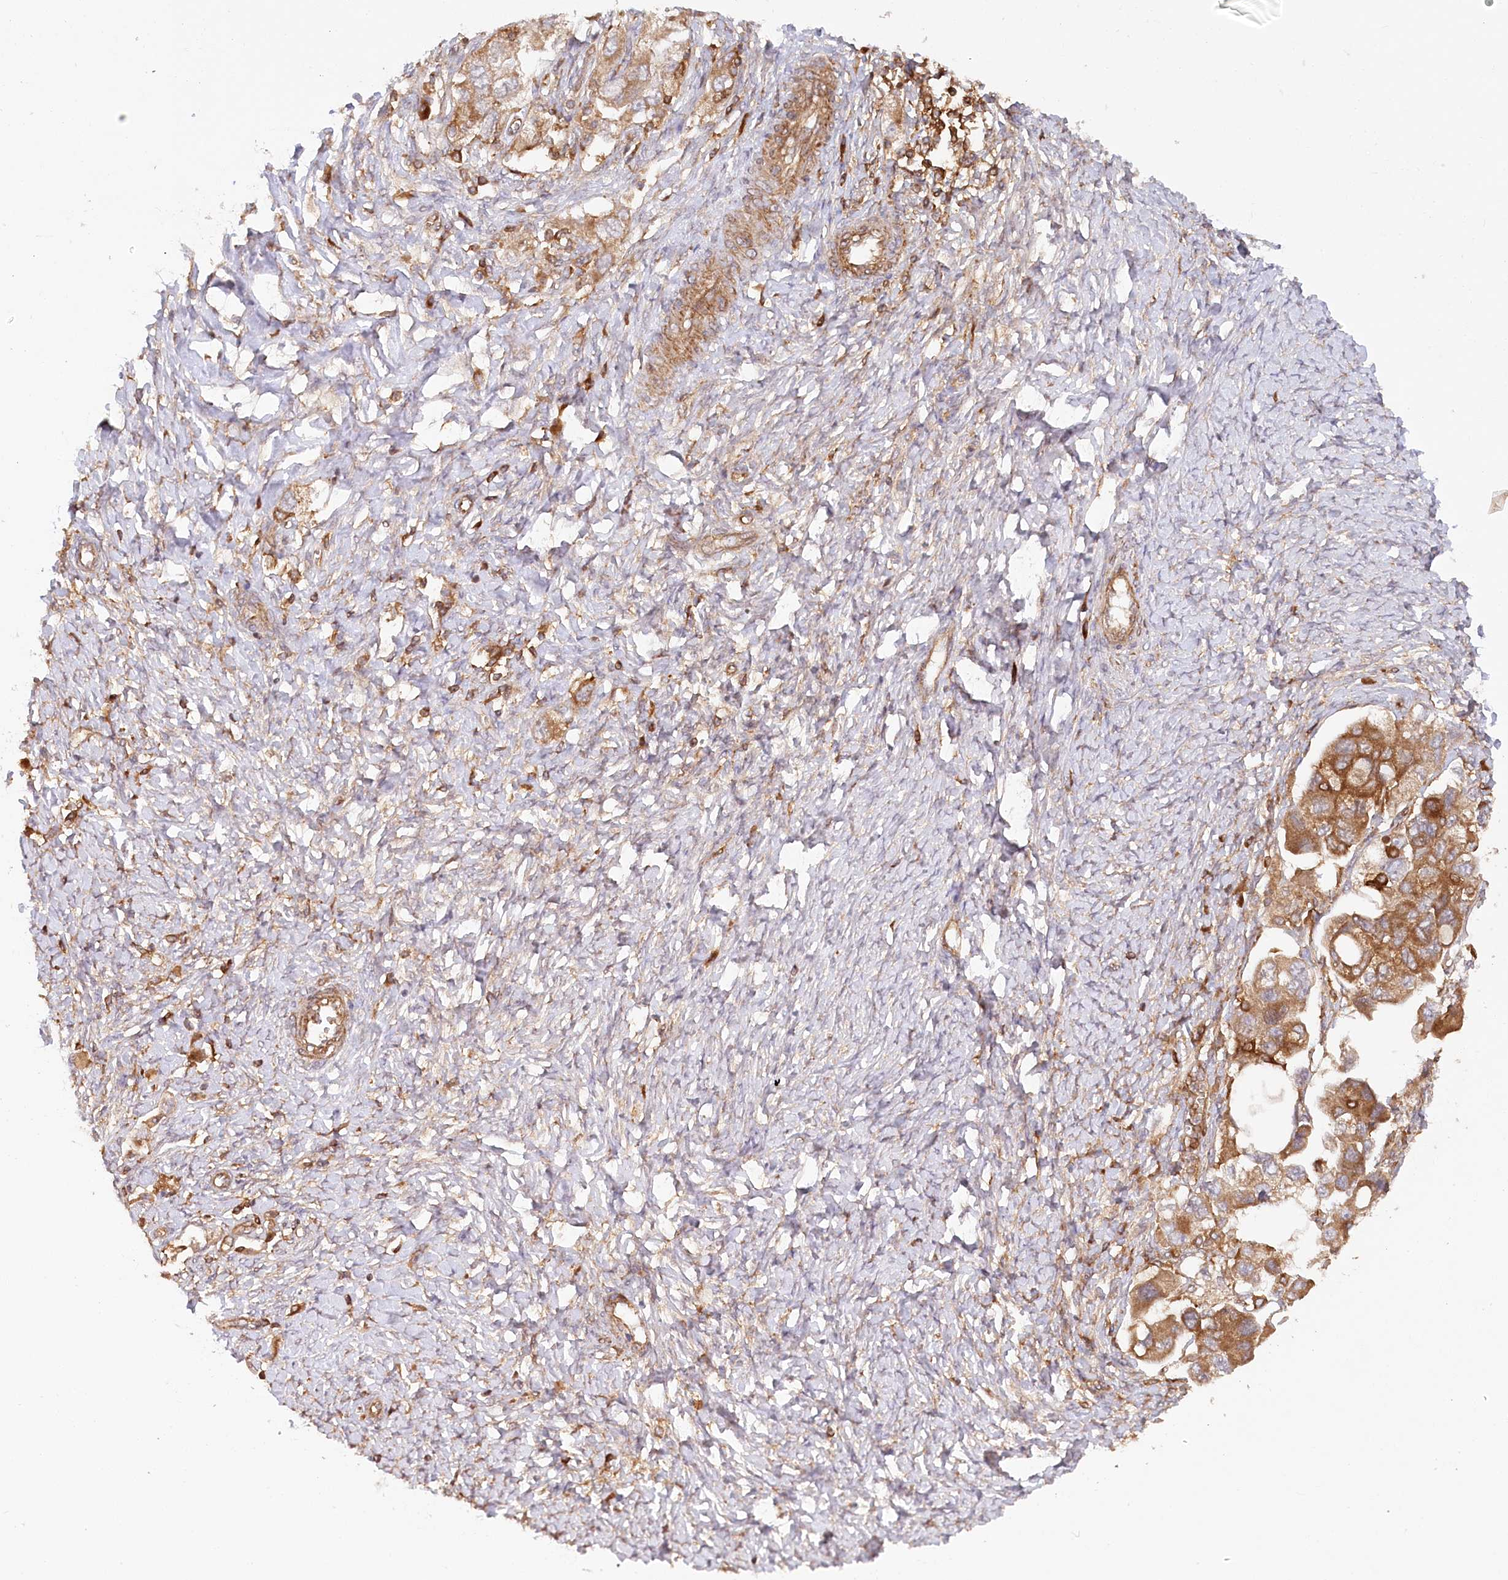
{"staining": {"intensity": "moderate", "quantity": ">75%", "location": "cytoplasmic/membranous"}, "tissue": "ovarian cancer", "cell_type": "Tumor cells", "image_type": "cancer", "snomed": [{"axis": "morphology", "description": "Carcinoma, NOS"}, {"axis": "morphology", "description": "Cystadenocarcinoma, serous, NOS"}, {"axis": "topography", "description": "Ovary"}], "caption": "Moderate cytoplasmic/membranous staining is seen in about >75% of tumor cells in carcinoma (ovarian). The staining was performed using DAB (3,3'-diaminobenzidine), with brown indicating positive protein expression. Nuclei are stained blue with hematoxylin.", "gene": "PAIP2", "patient": {"sex": "female", "age": 69}}